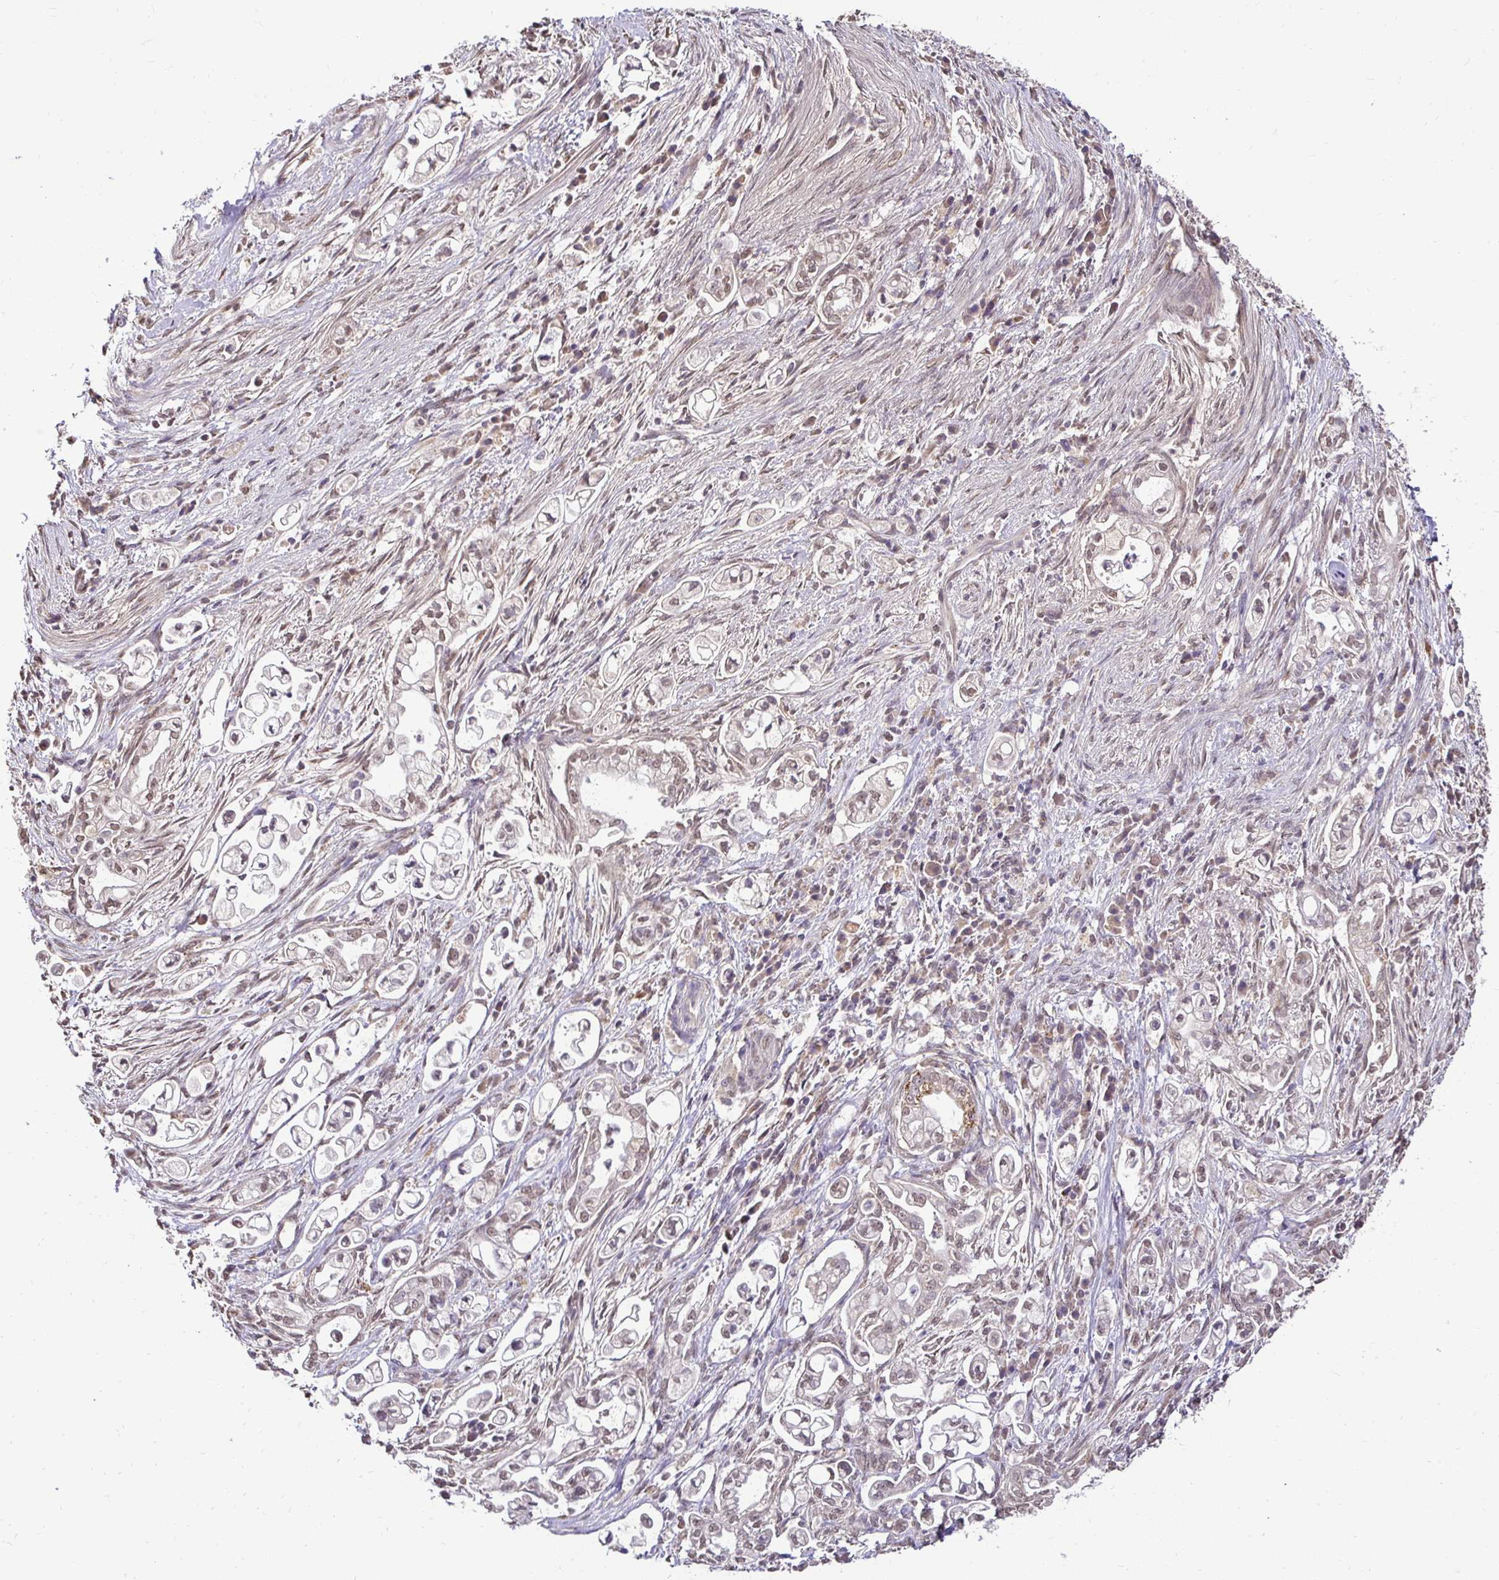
{"staining": {"intensity": "weak", "quantity": "25%-75%", "location": "nuclear"}, "tissue": "pancreatic cancer", "cell_type": "Tumor cells", "image_type": "cancer", "snomed": [{"axis": "morphology", "description": "Adenocarcinoma, NOS"}, {"axis": "topography", "description": "Pancreas"}], "caption": "A photomicrograph showing weak nuclear positivity in approximately 25%-75% of tumor cells in pancreatic cancer (adenocarcinoma), as visualized by brown immunohistochemical staining.", "gene": "RHEBL1", "patient": {"sex": "female", "age": 69}}